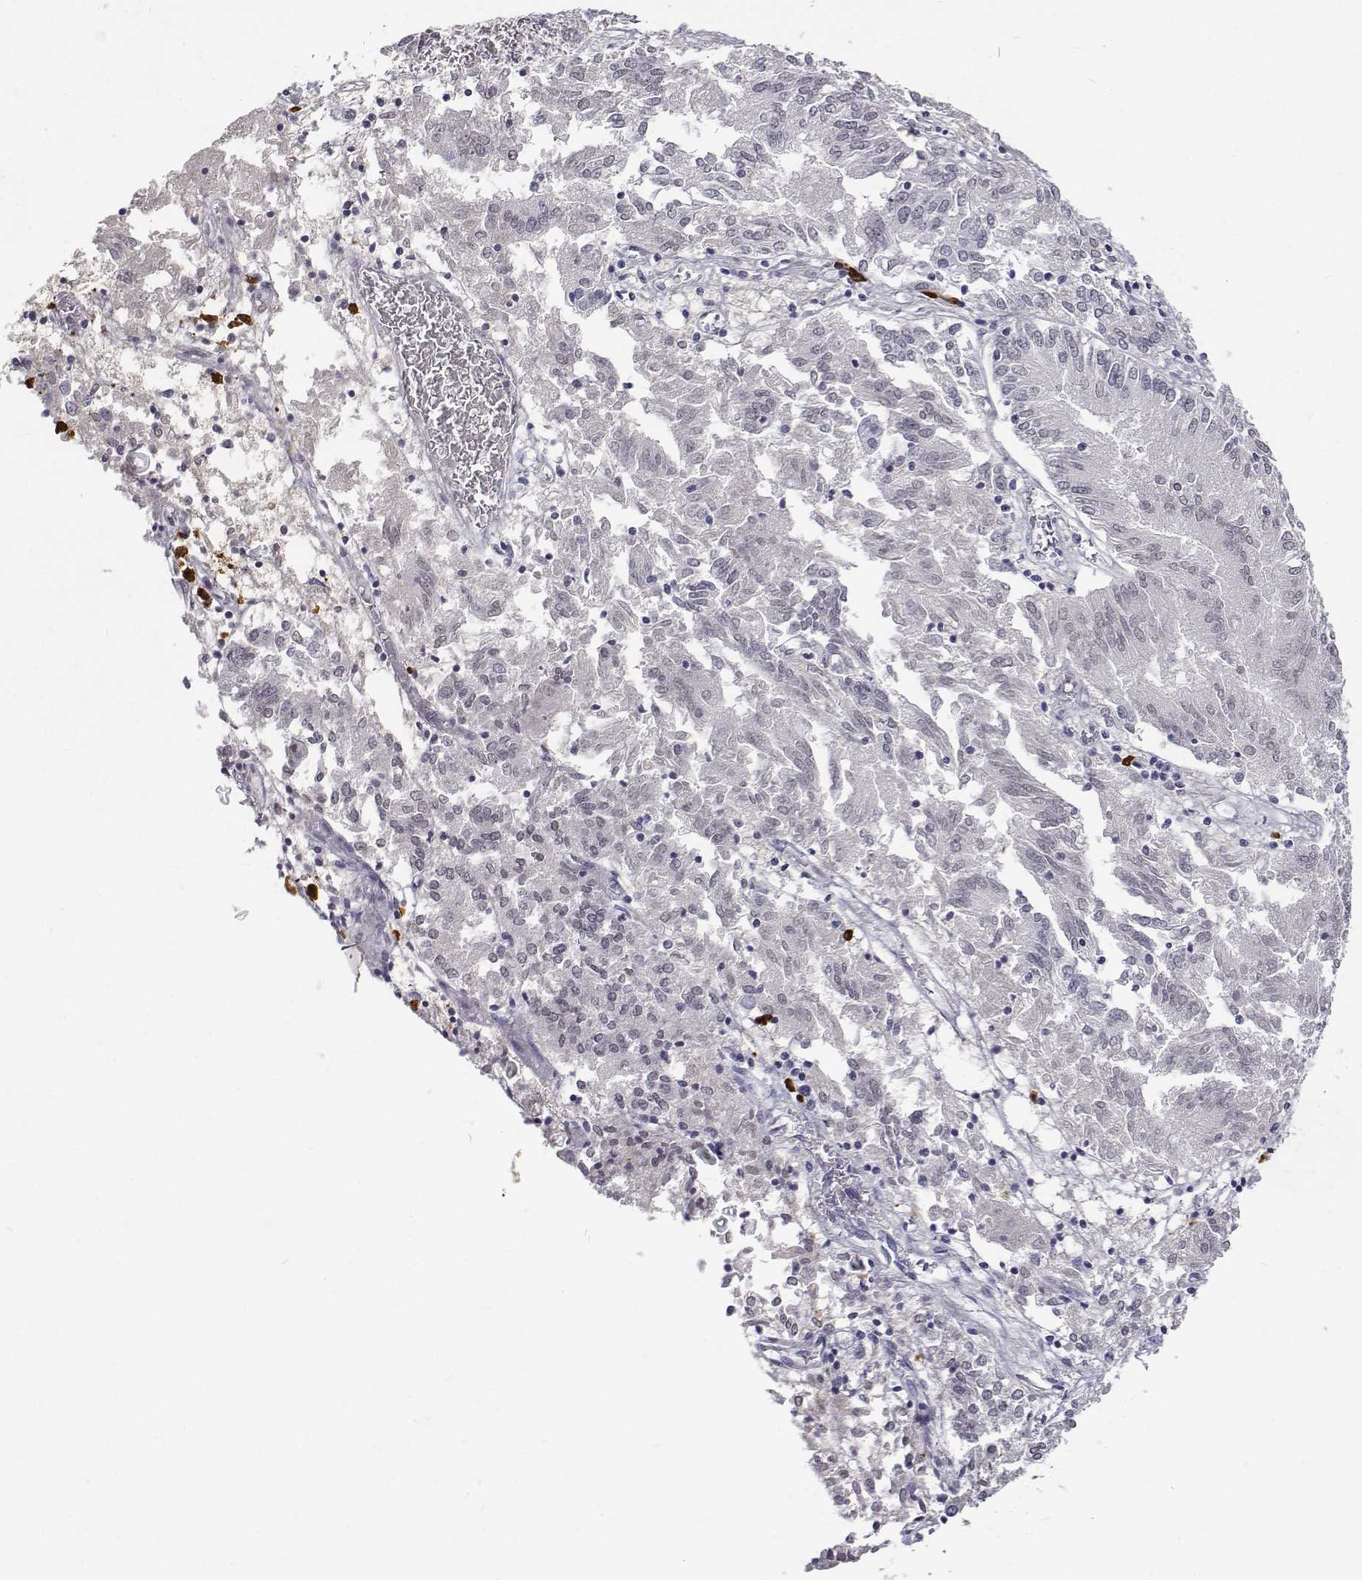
{"staining": {"intensity": "negative", "quantity": "none", "location": "none"}, "tissue": "endometrial cancer", "cell_type": "Tumor cells", "image_type": "cancer", "snomed": [{"axis": "morphology", "description": "Adenocarcinoma, NOS"}, {"axis": "topography", "description": "Endometrium"}], "caption": "Protein analysis of adenocarcinoma (endometrial) reveals no significant positivity in tumor cells. (DAB (3,3'-diaminobenzidine) immunohistochemistry (IHC) with hematoxylin counter stain).", "gene": "ATRX", "patient": {"sex": "female", "age": 54}}